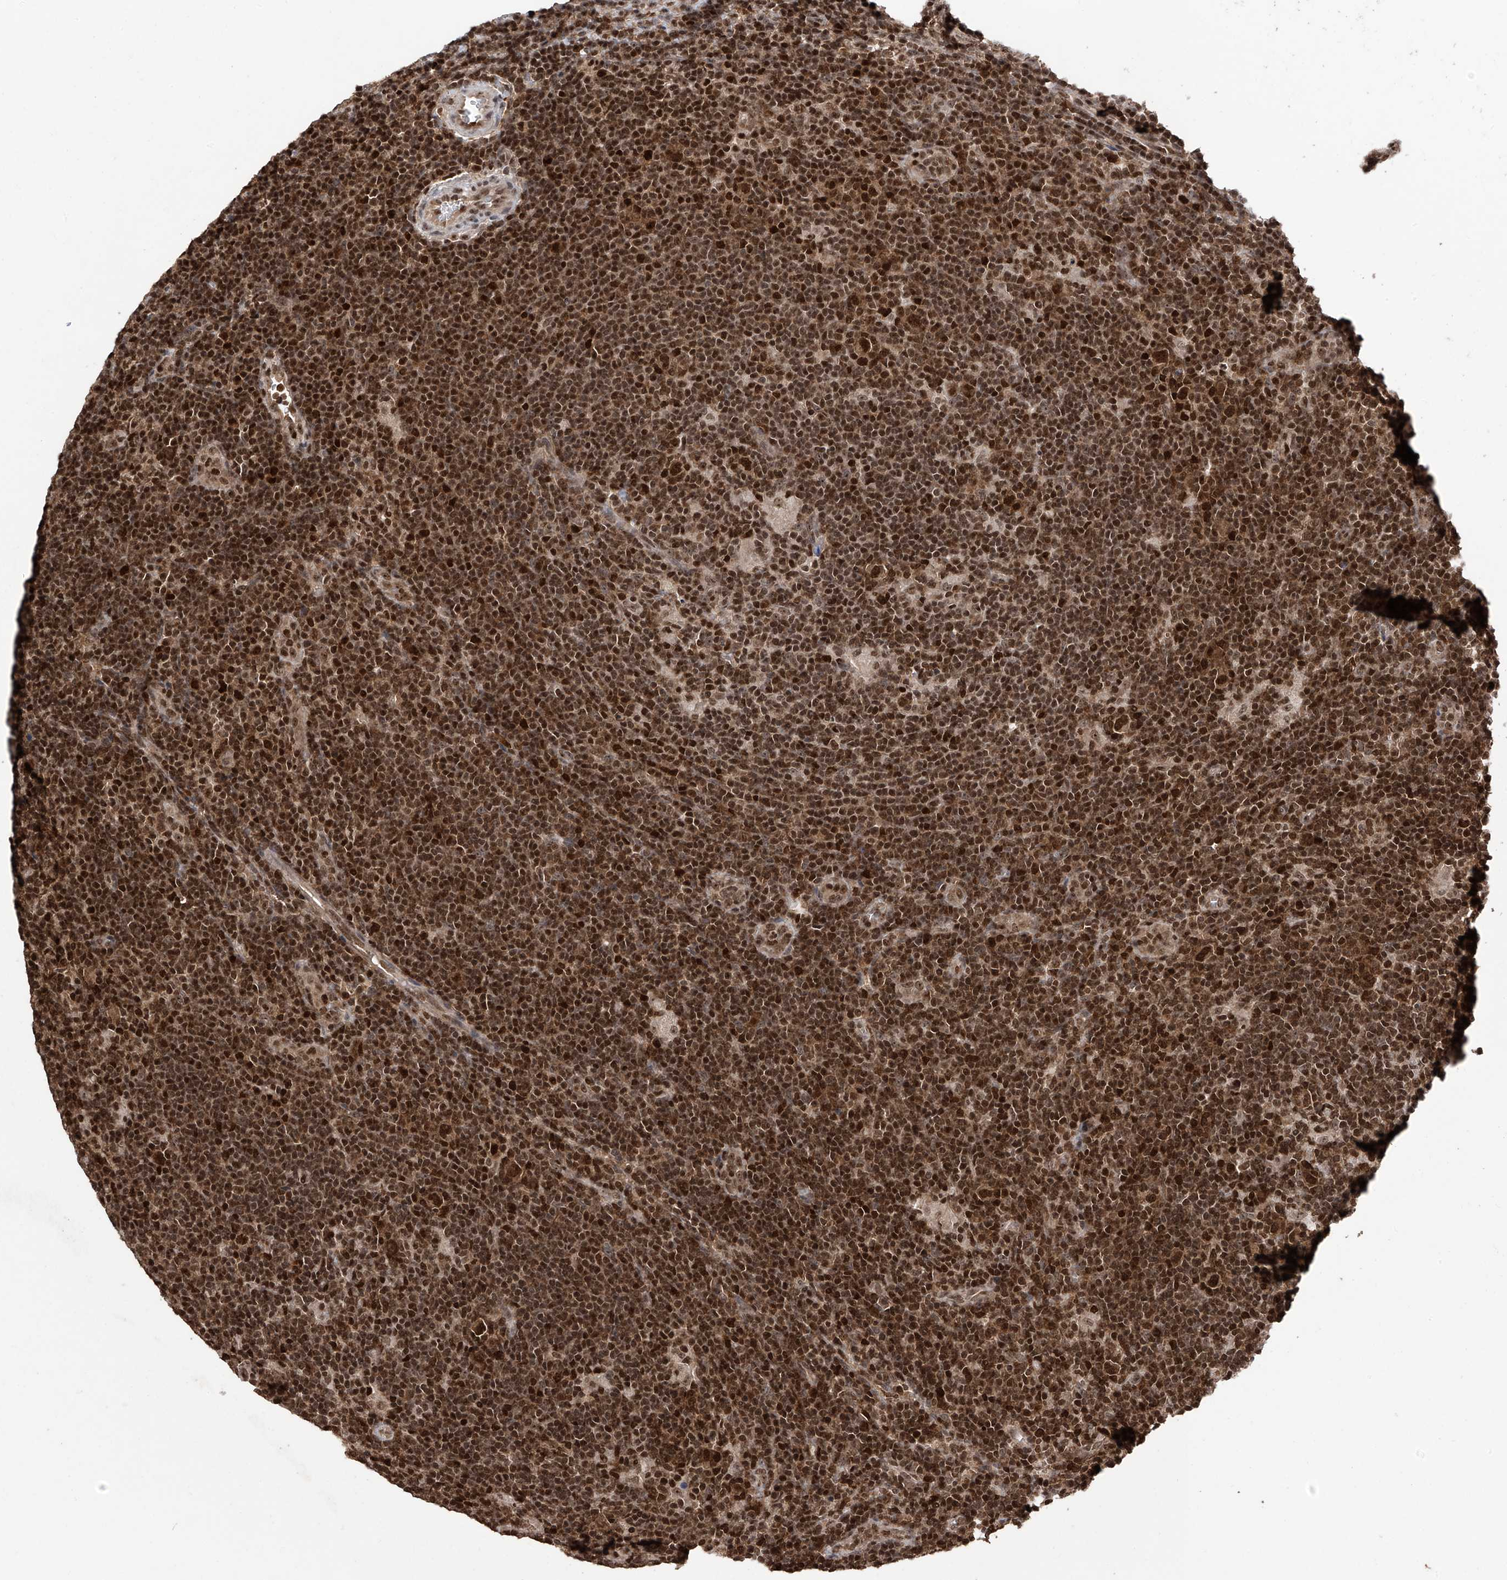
{"staining": {"intensity": "strong", "quantity": ">75%", "location": "nuclear"}, "tissue": "lymphoma", "cell_type": "Tumor cells", "image_type": "cancer", "snomed": [{"axis": "morphology", "description": "Hodgkin's disease, NOS"}, {"axis": "topography", "description": "Lymph node"}], "caption": "Human Hodgkin's disease stained for a protein (brown) demonstrates strong nuclear positive staining in about >75% of tumor cells.", "gene": "DNAJC9", "patient": {"sex": "female", "age": 57}}